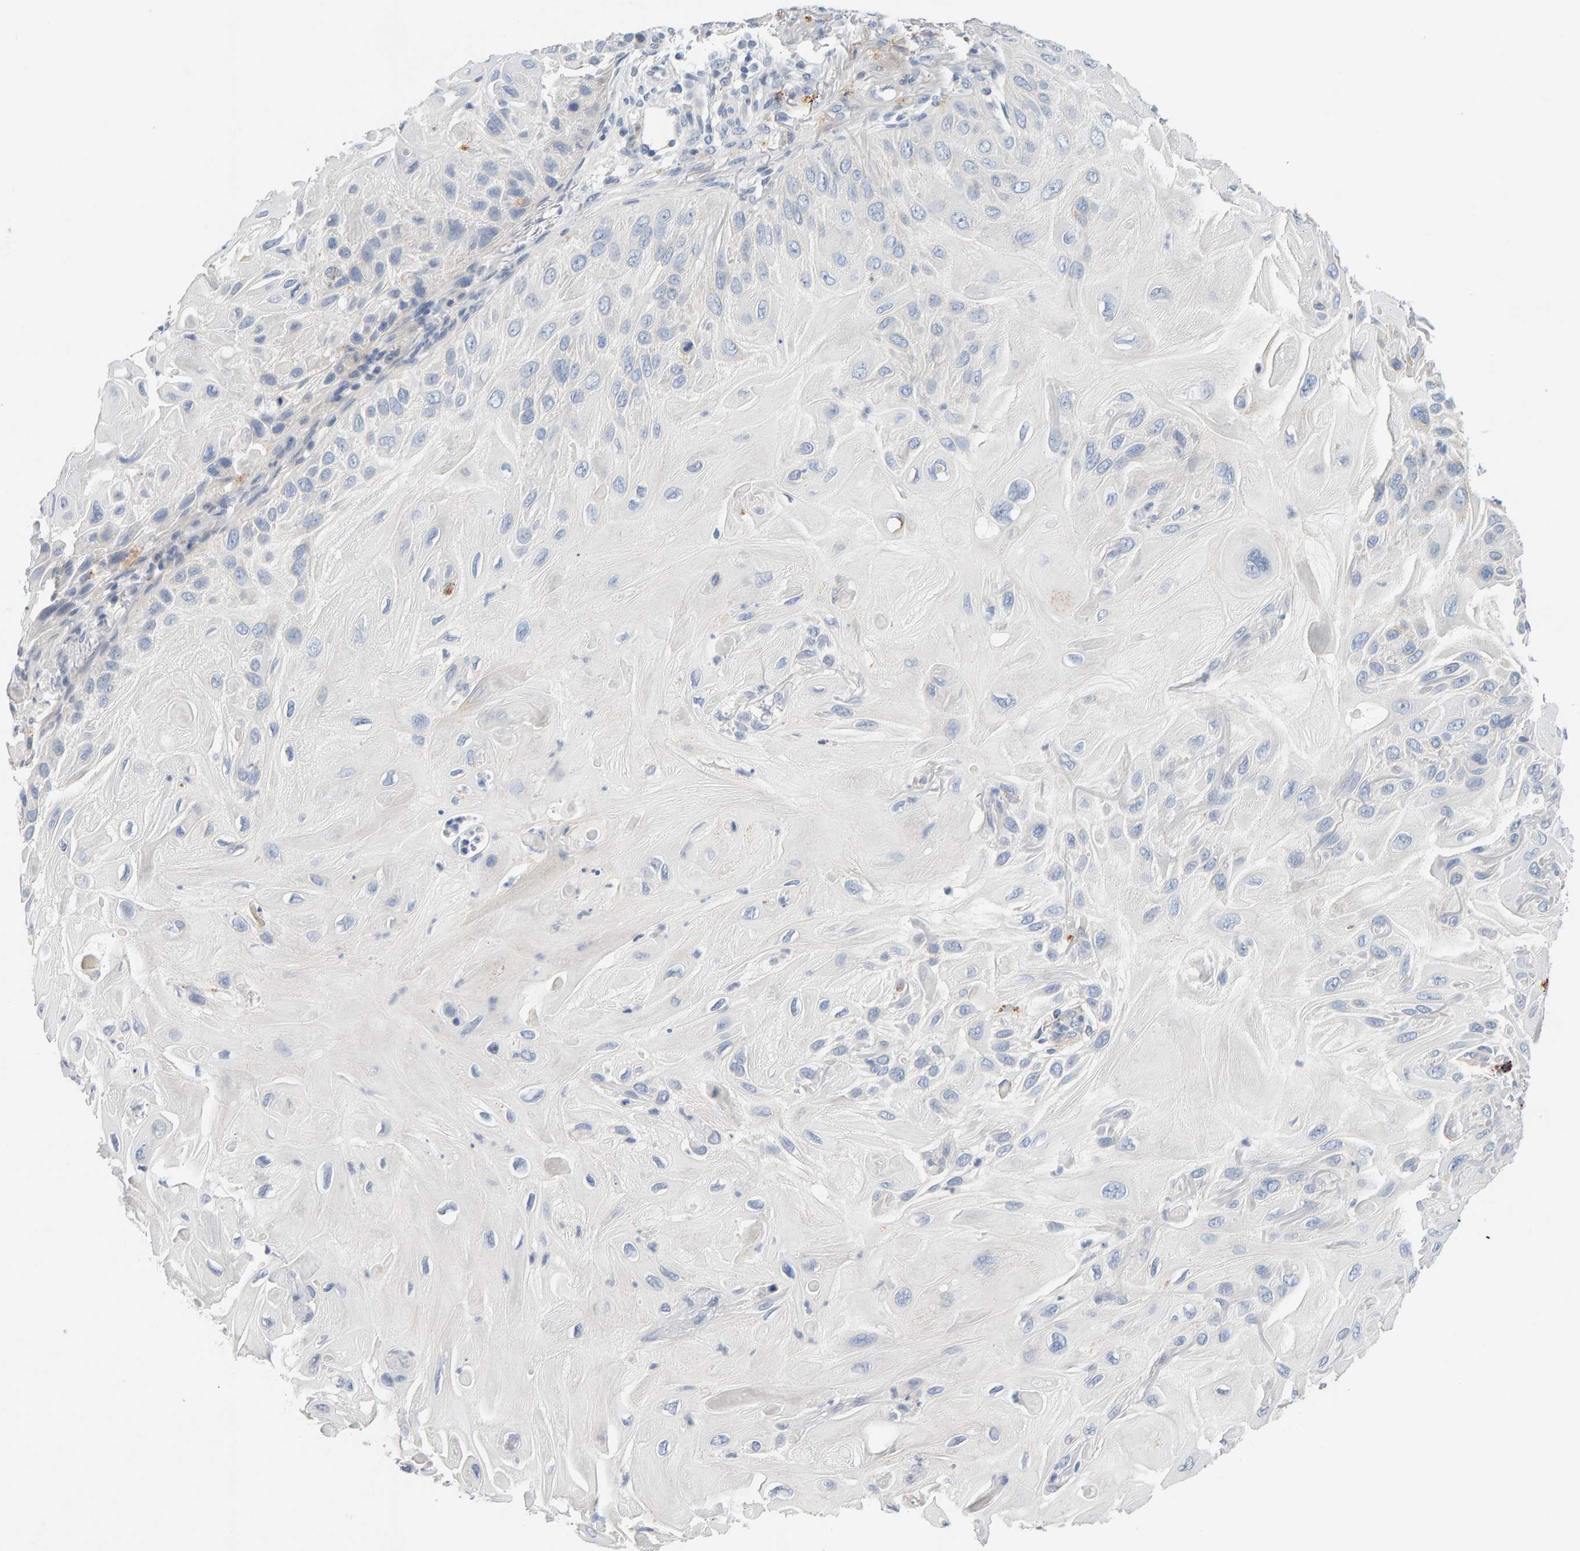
{"staining": {"intensity": "negative", "quantity": "none", "location": "none"}, "tissue": "skin cancer", "cell_type": "Tumor cells", "image_type": "cancer", "snomed": [{"axis": "morphology", "description": "Squamous cell carcinoma, NOS"}, {"axis": "topography", "description": "Skin"}], "caption": "High power microscopy image of an IHC histopathology image of skin cancer, revealing no significant positivity in tumor cells. (Immunohistochemistry, brightfield microscopy, high magnification).", "gene": "METRNL", "patient": {"sex": "female", "age": 77}}